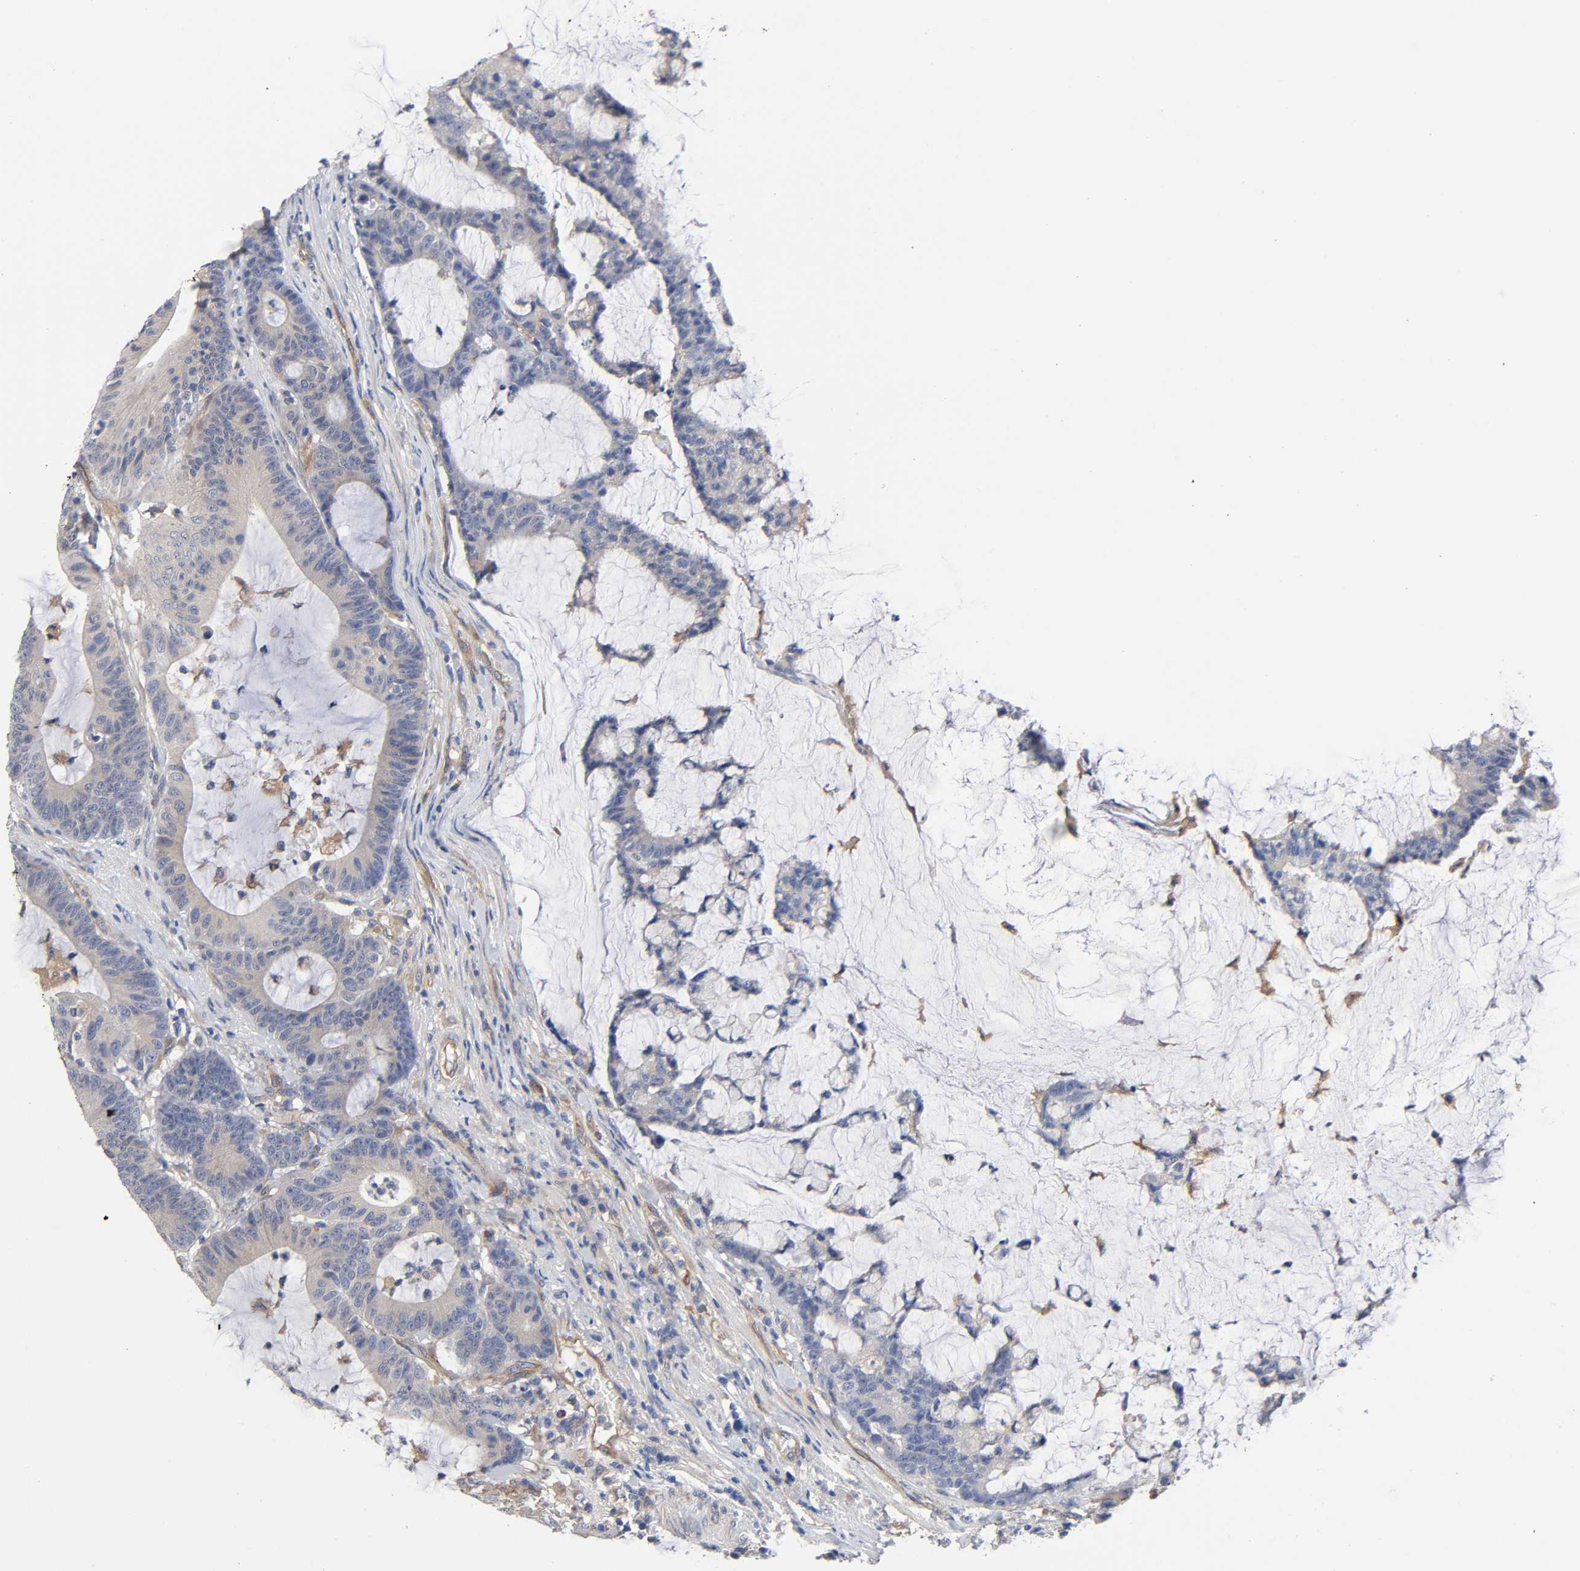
{"staining": {"intensity": "negative", "quantity": "none", "location": "none"}, "tissue": "colorectal cancer", "cell_type": "Tumor cells", "image_type": "cancer", "snomed": [{"axis": "morphology", "description": "Adenocarcinoma, NOS"}, {"axis": "topography", "description": "Colon"}], "caption": "The IHC histopathology image has no significant staining in tumor cells of adenocarcinoma (colorectal) tissue.", "gene": "RAB13", "patient": {"sex": "female", "age": 84}}